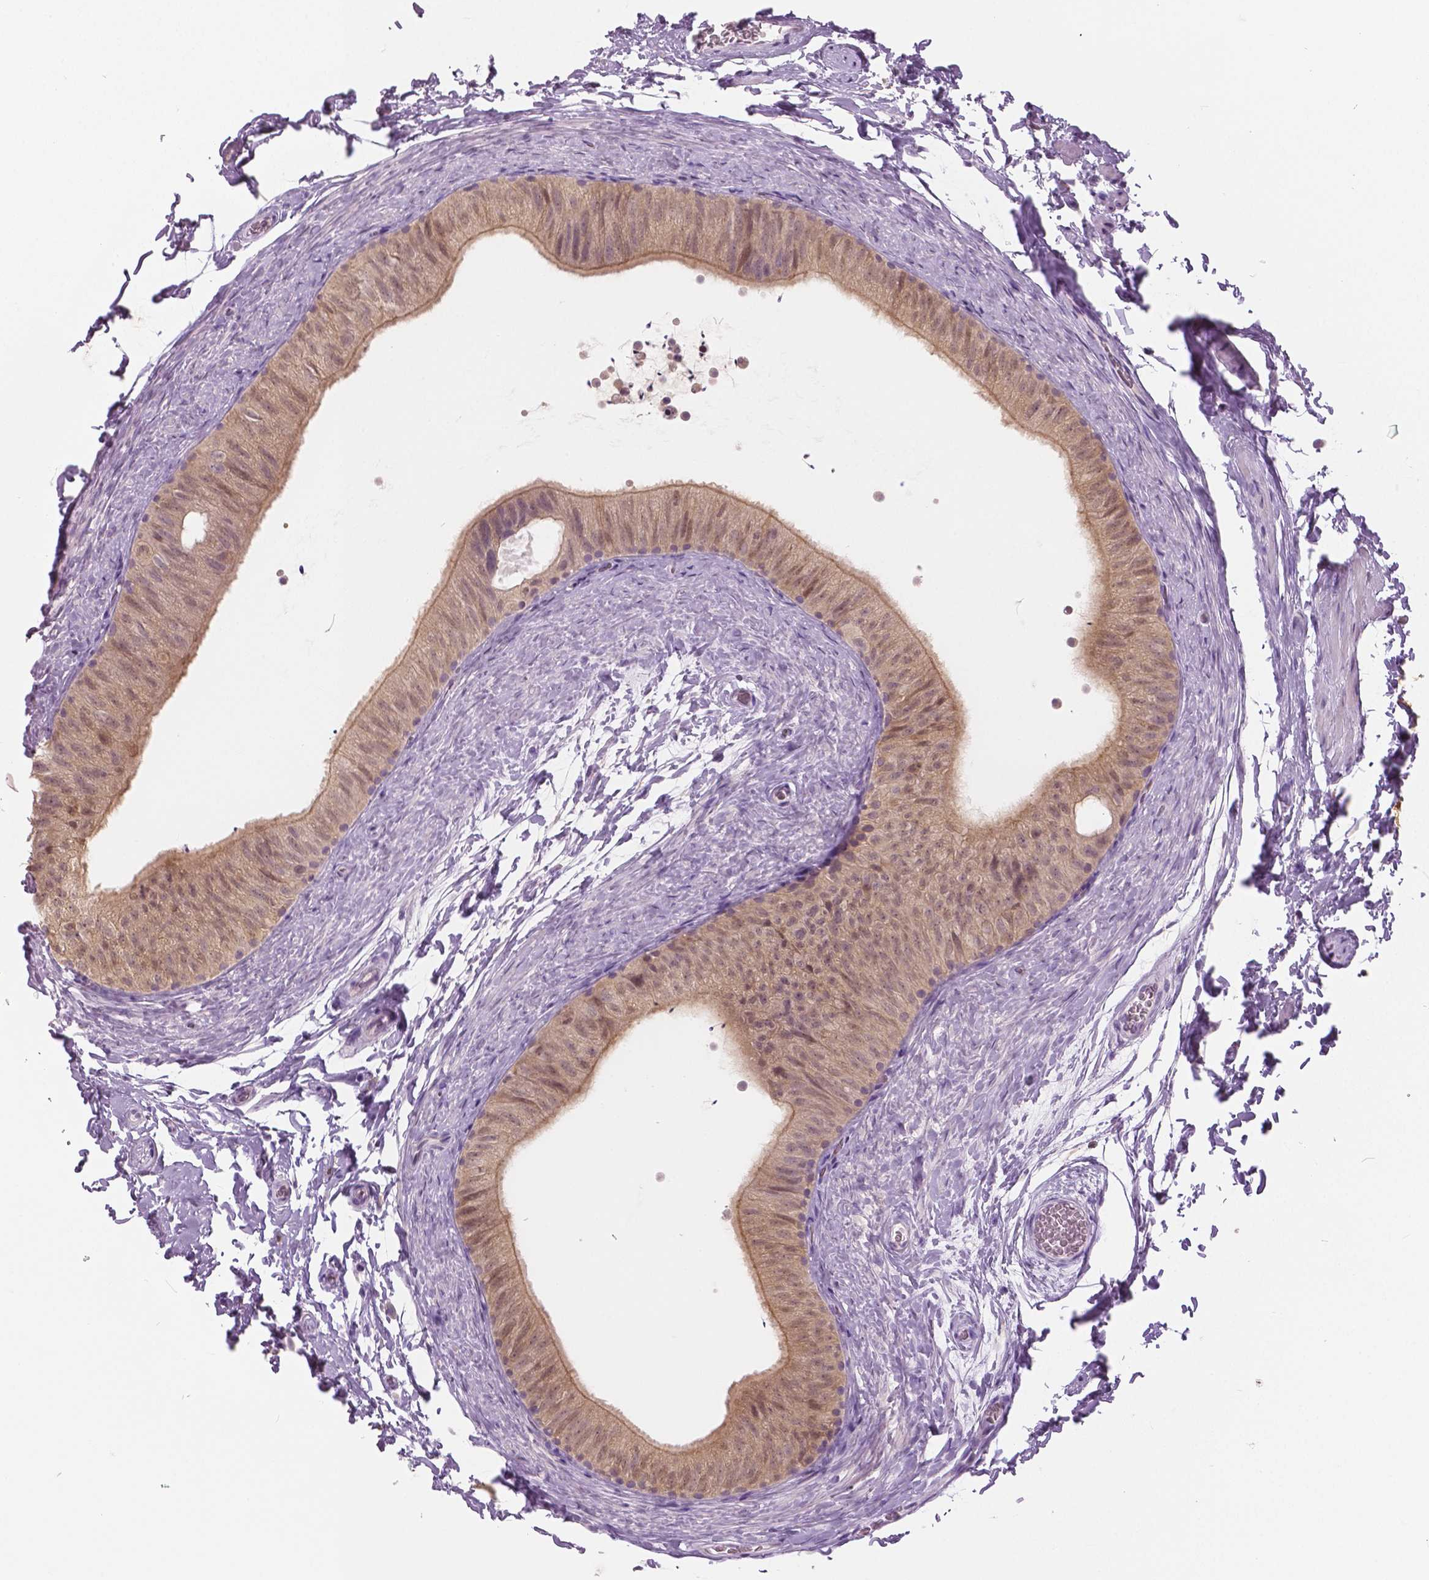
{"staining": {"intensity": "moderate", "quantity": "25%-75%", "location": "cytoplasmic/membranous,nuclear"}, "tissue": "epididymis", "cell_type": "Glandular cells", "image_type": "normal", "snomed": [{"axis": "morphology", "description": "Normal tissue, NOS"}, {"axis": "topography", "description": "Epididymis, spermatic cord, NOS"}, {"axis": "topography", "description": "Epididymis"}], "caption": "Brown immunohistochemical staining in unremarkable epididymis exhibits moderate cytoplasmic/membranous,nuclear positivity in about 25%-75% of glandular cells.", "gene": "GALM", "patient": {"sex": "male", "age": 31}}